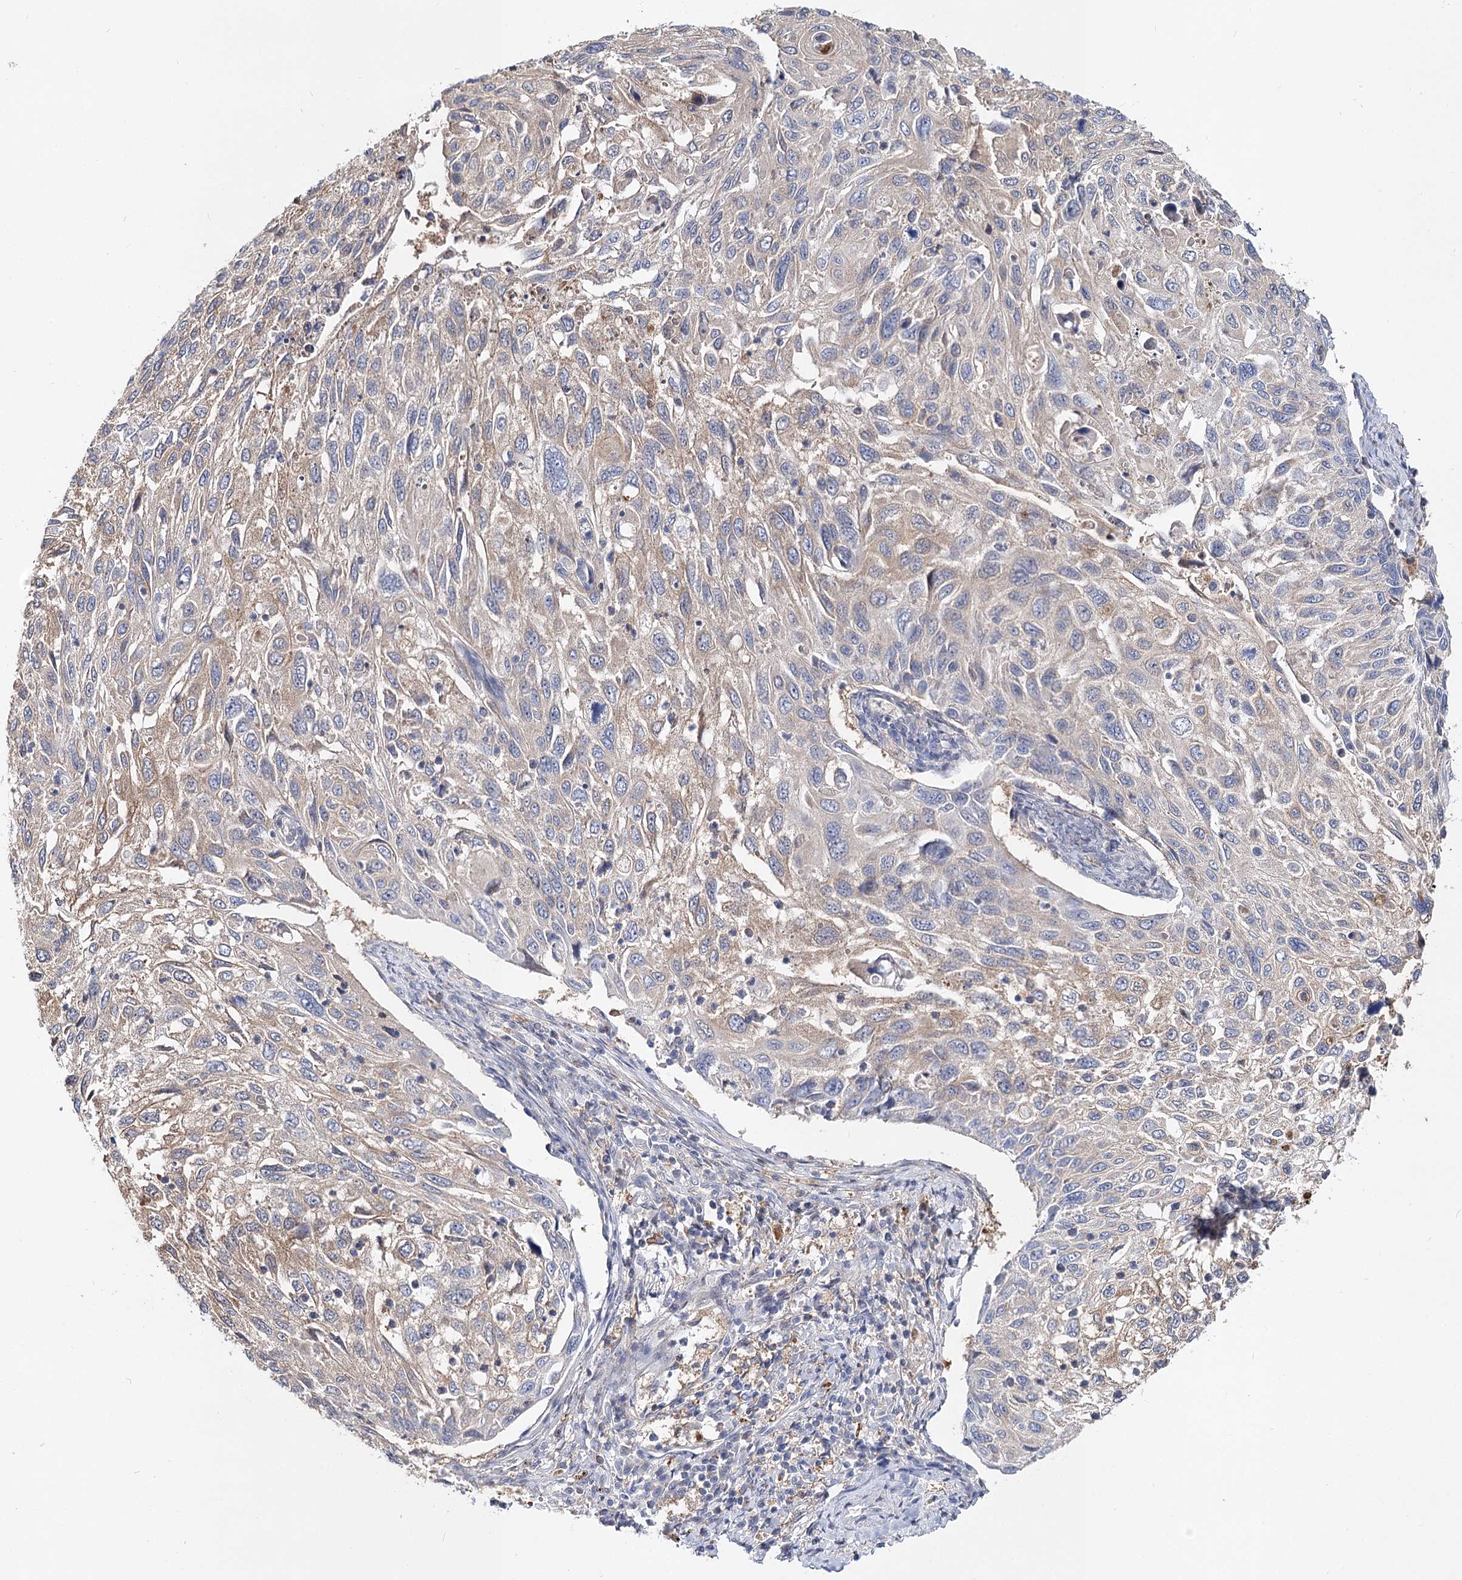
{"staining": {"intensity": "weak", "quantity": "<25%", "location": "cytoplasmic/membranous"}, "tissue": "cervical cancer", "cell_type": "Tumor cells", "image_type": "cancer", "snomed": [{"axis": "morphology", "description": "Squamous cell carcinoma, NOS"}, {"axis": "topography", "description": "Cervix"}], "caption": "Immunohistochemistry (IHC) histopathology image of human cervical squamous cell carcinoma stained for a protein (brown), which exhibits no staining in tumor cells.", "gene": "UGP2", "patient": {"sex": "female", "age": 70}}